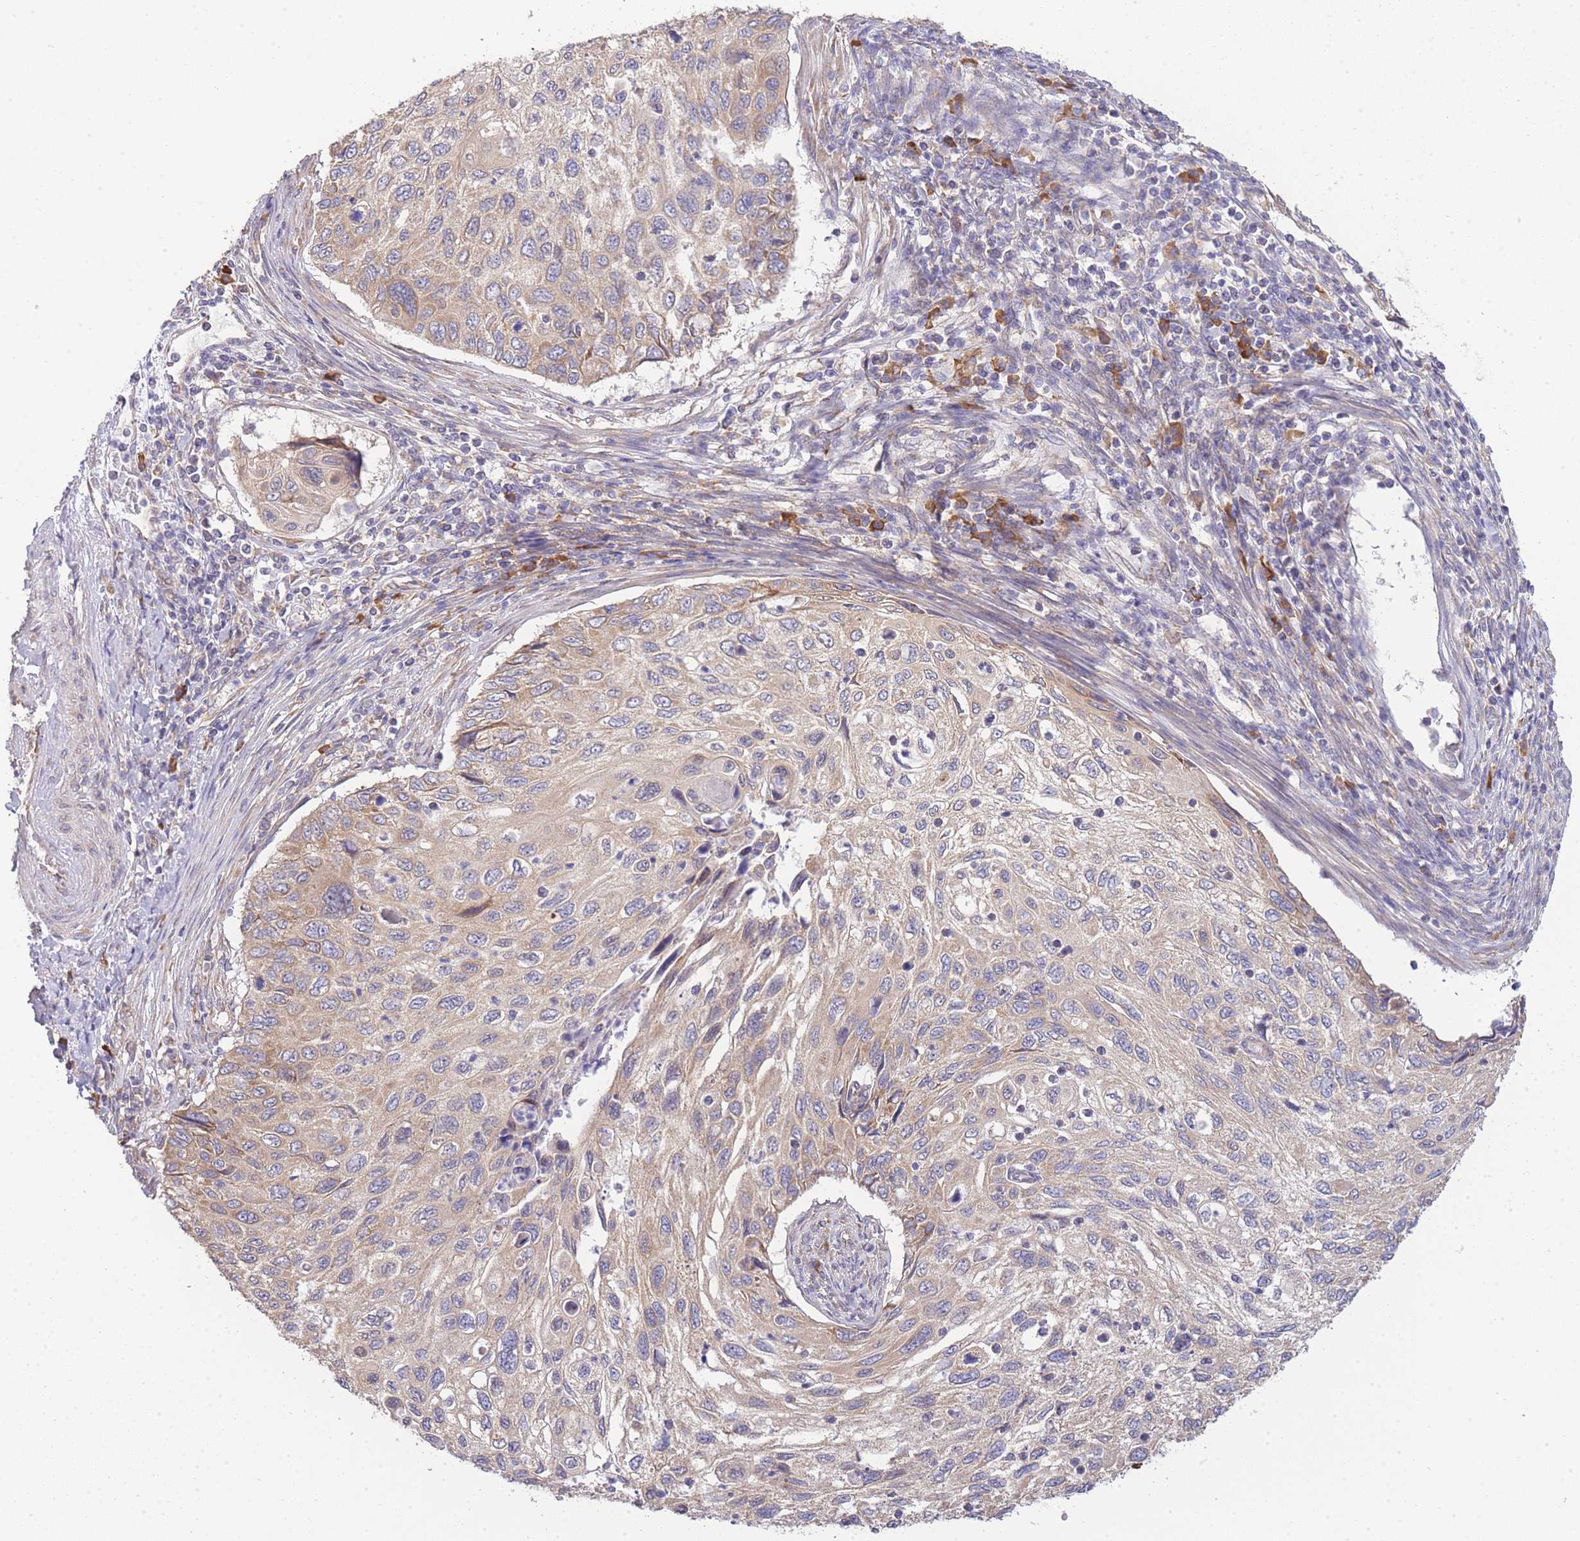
{"staining": {"intensity": "moderate", "quantity": ">75%", "location": "cytoplasmic/membranous"}, "tissue": "cervical cancer", "cell_type": "Tumor cells", "image_type": "cancer", "snomed": [{"axis": "morphology", "description": "Squamous cell carcinoma, NOS"}, {"axis": "topography", "description": "Cervix"}], "caption": "An image showing moderate cytoplasmic/membranous staining in about >75% of tumor cells in cervical cancer (squamous cell carcinoma), as visualized by brown immunohistochemical staining.", "gene": "BEX1", "patient": {"sex": "female", "age": 70}}